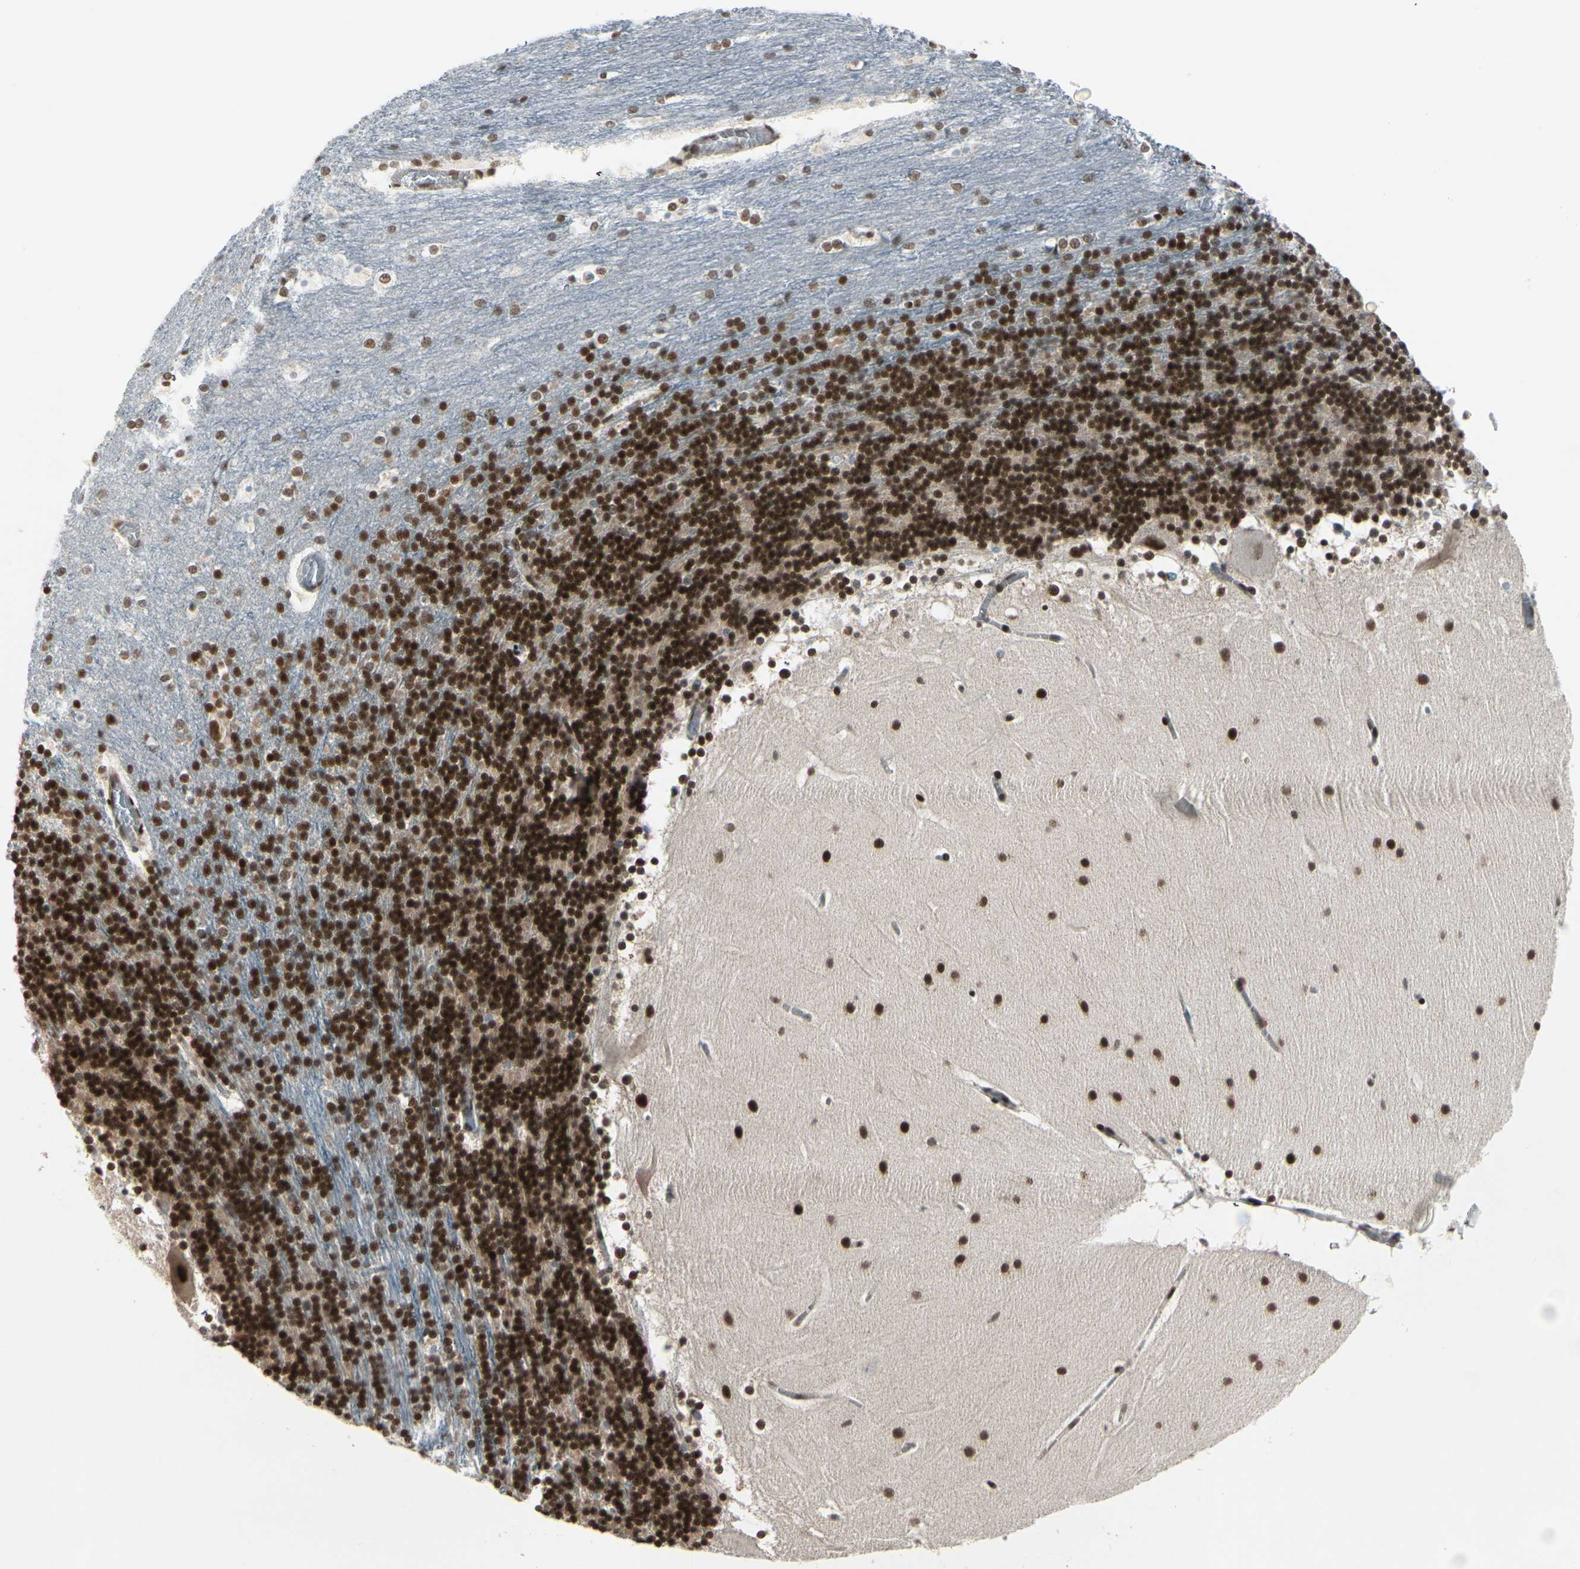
{"staining": {"intensity": "strong", "quantity": ">75%", "location": "nuclear"}, "tissue": "cerebellum", "cell_type": "Cells in granular layer", "image_type": "normal", "snomed": [{"axis": "morphology", "description": "Normal tissue, NOS"}, {"axis": "topography", "description": "Cerebellum"}], "caption": "Immunohistochemistry (DAB (3,3'-diaminobenzidine)) staining of unremarkable human cerebellum displays strong nuclear protein positivity in approximately >75% of cells in granular layer.", "gene": "CHAMP1", "patient": {"sex": "female", "age": 19}}